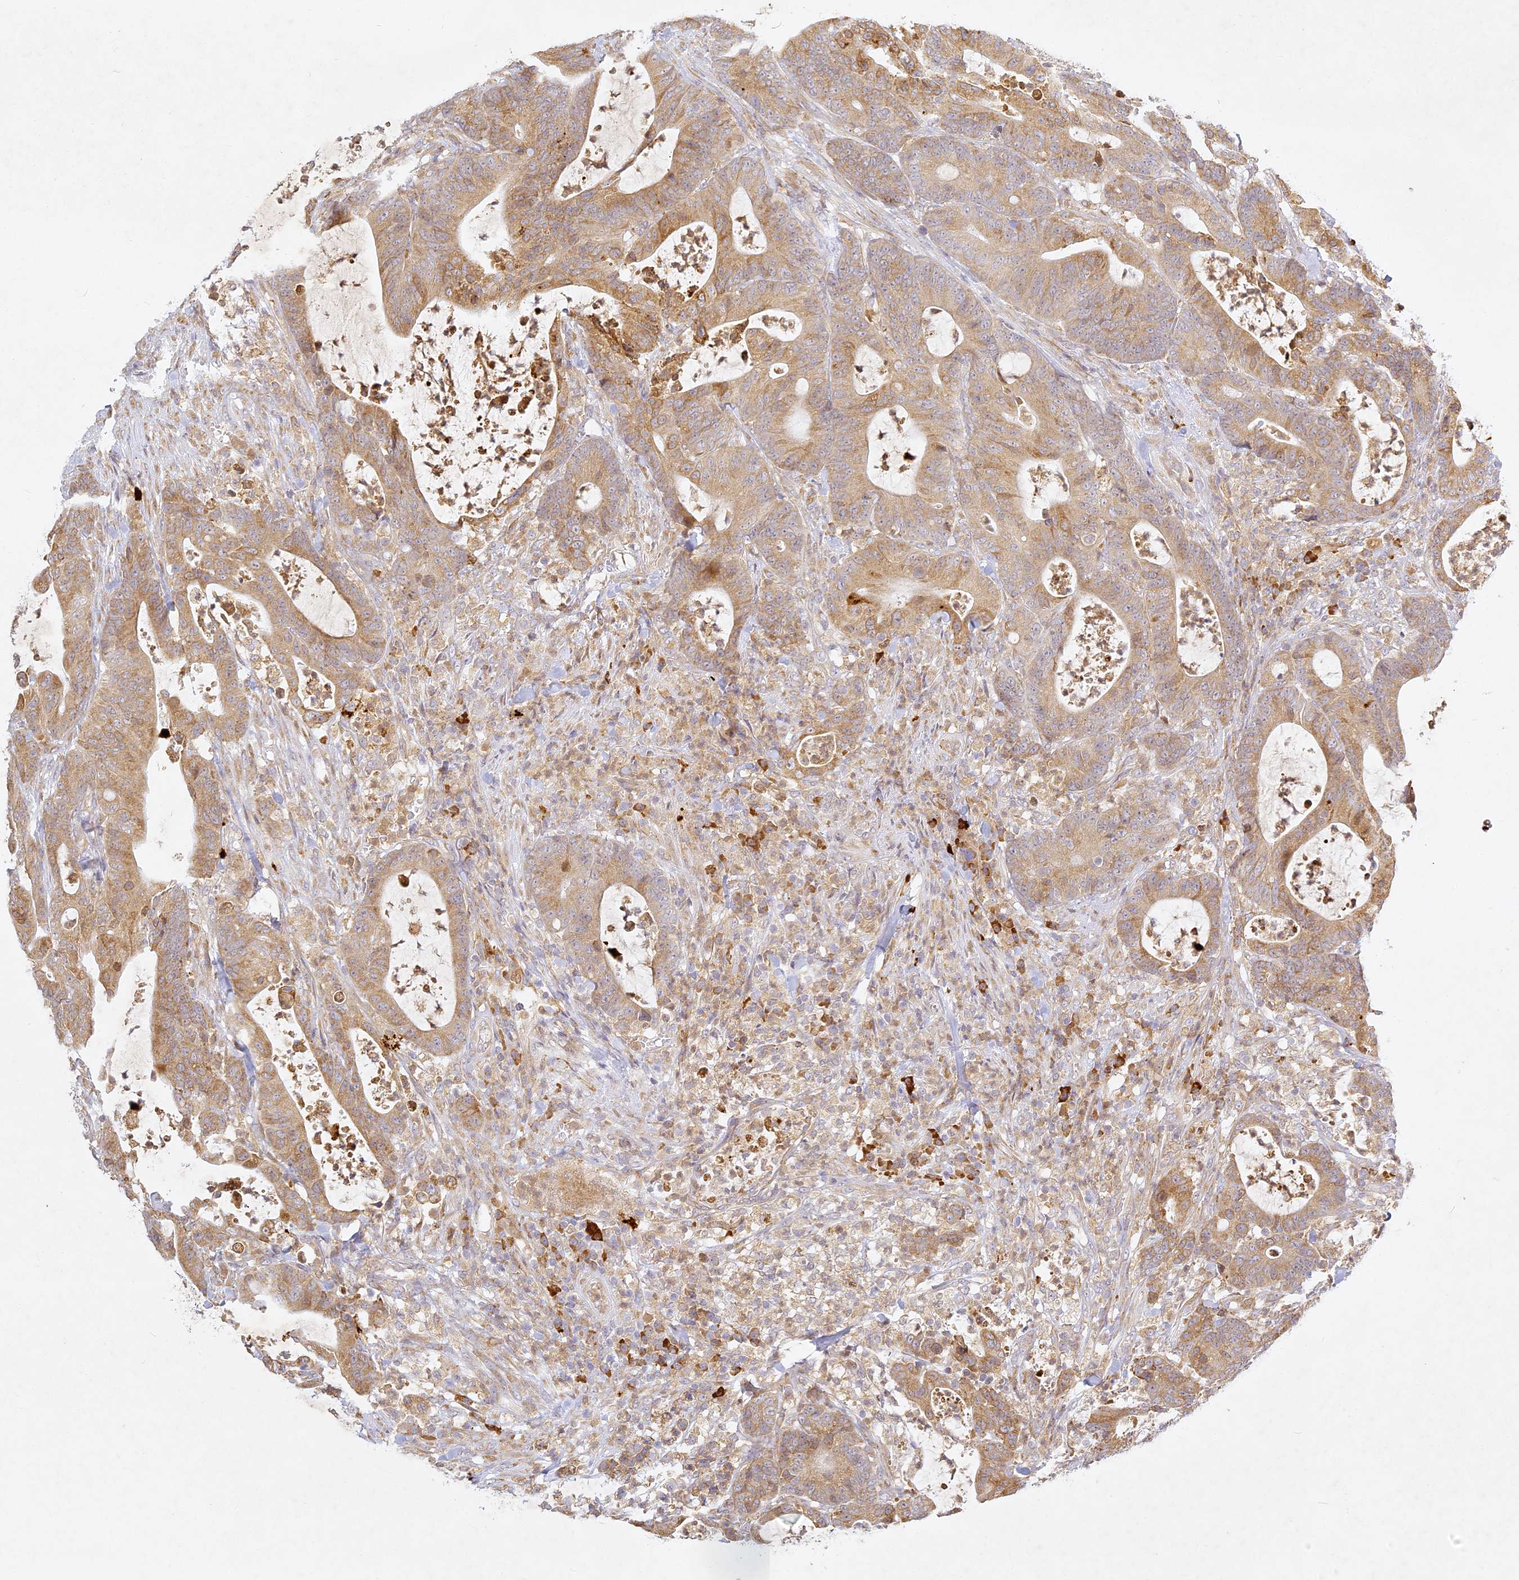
{"staining": {"intensity": "moderate", "quantity": ">75%", "location": "cytoplasmic/membranous"}, "tissue": "colorectal cancer", "cell_type": "Tumor cells", "image_type": "cancer", "snomed": [{"axis": "morphology", "description": "Adenocarcinoma, NOS"}, {"axis": "topography", "description": "Colon"}], "caption": "DAB (3,3'-diaminobenzidine) immunohistochemical staining of colorectal adenocarcinoma reveals moderate cytoplasmic/membranous protein staining in about >75% of tumor cells.", "gene": "SLC30A5", "patient": {"sex": "female", "age": 84}}